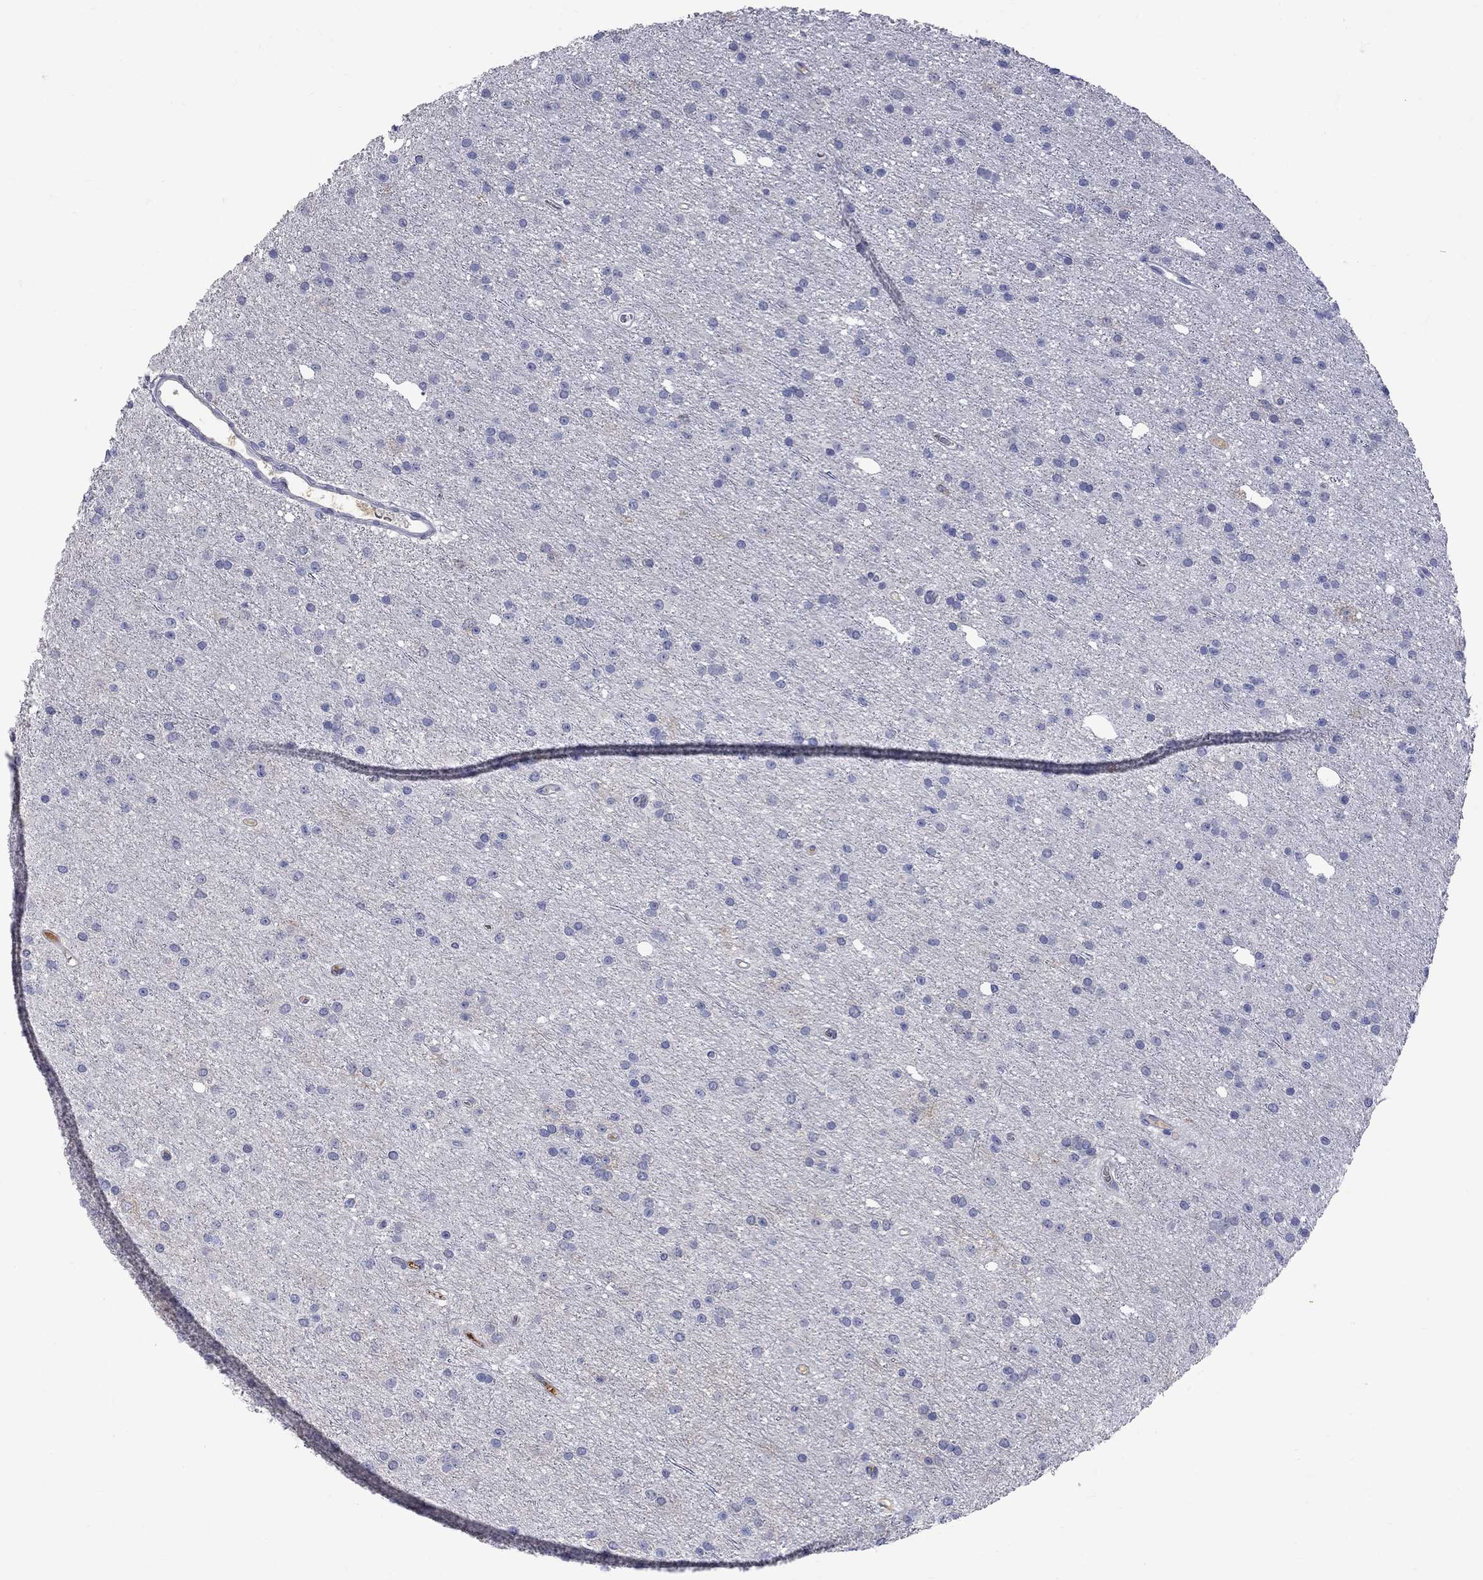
{"staining": {"intensity": "negative", "quantity": "none", "location": "none"}, "tissue": "glioma", "cell_type": "Tumor cells", "image_type": "cancer", "snomed": [{"axis": "morphology", "description": "Glioma, malignant, Low grade"}, {"axis": "topography", "description": "Brain"}], "caption": "Immunohistochemistry of glioma reveals no staining in tumor cells.", "gene": "KCND2", "patient": {"sex": "male", "age": 27}}